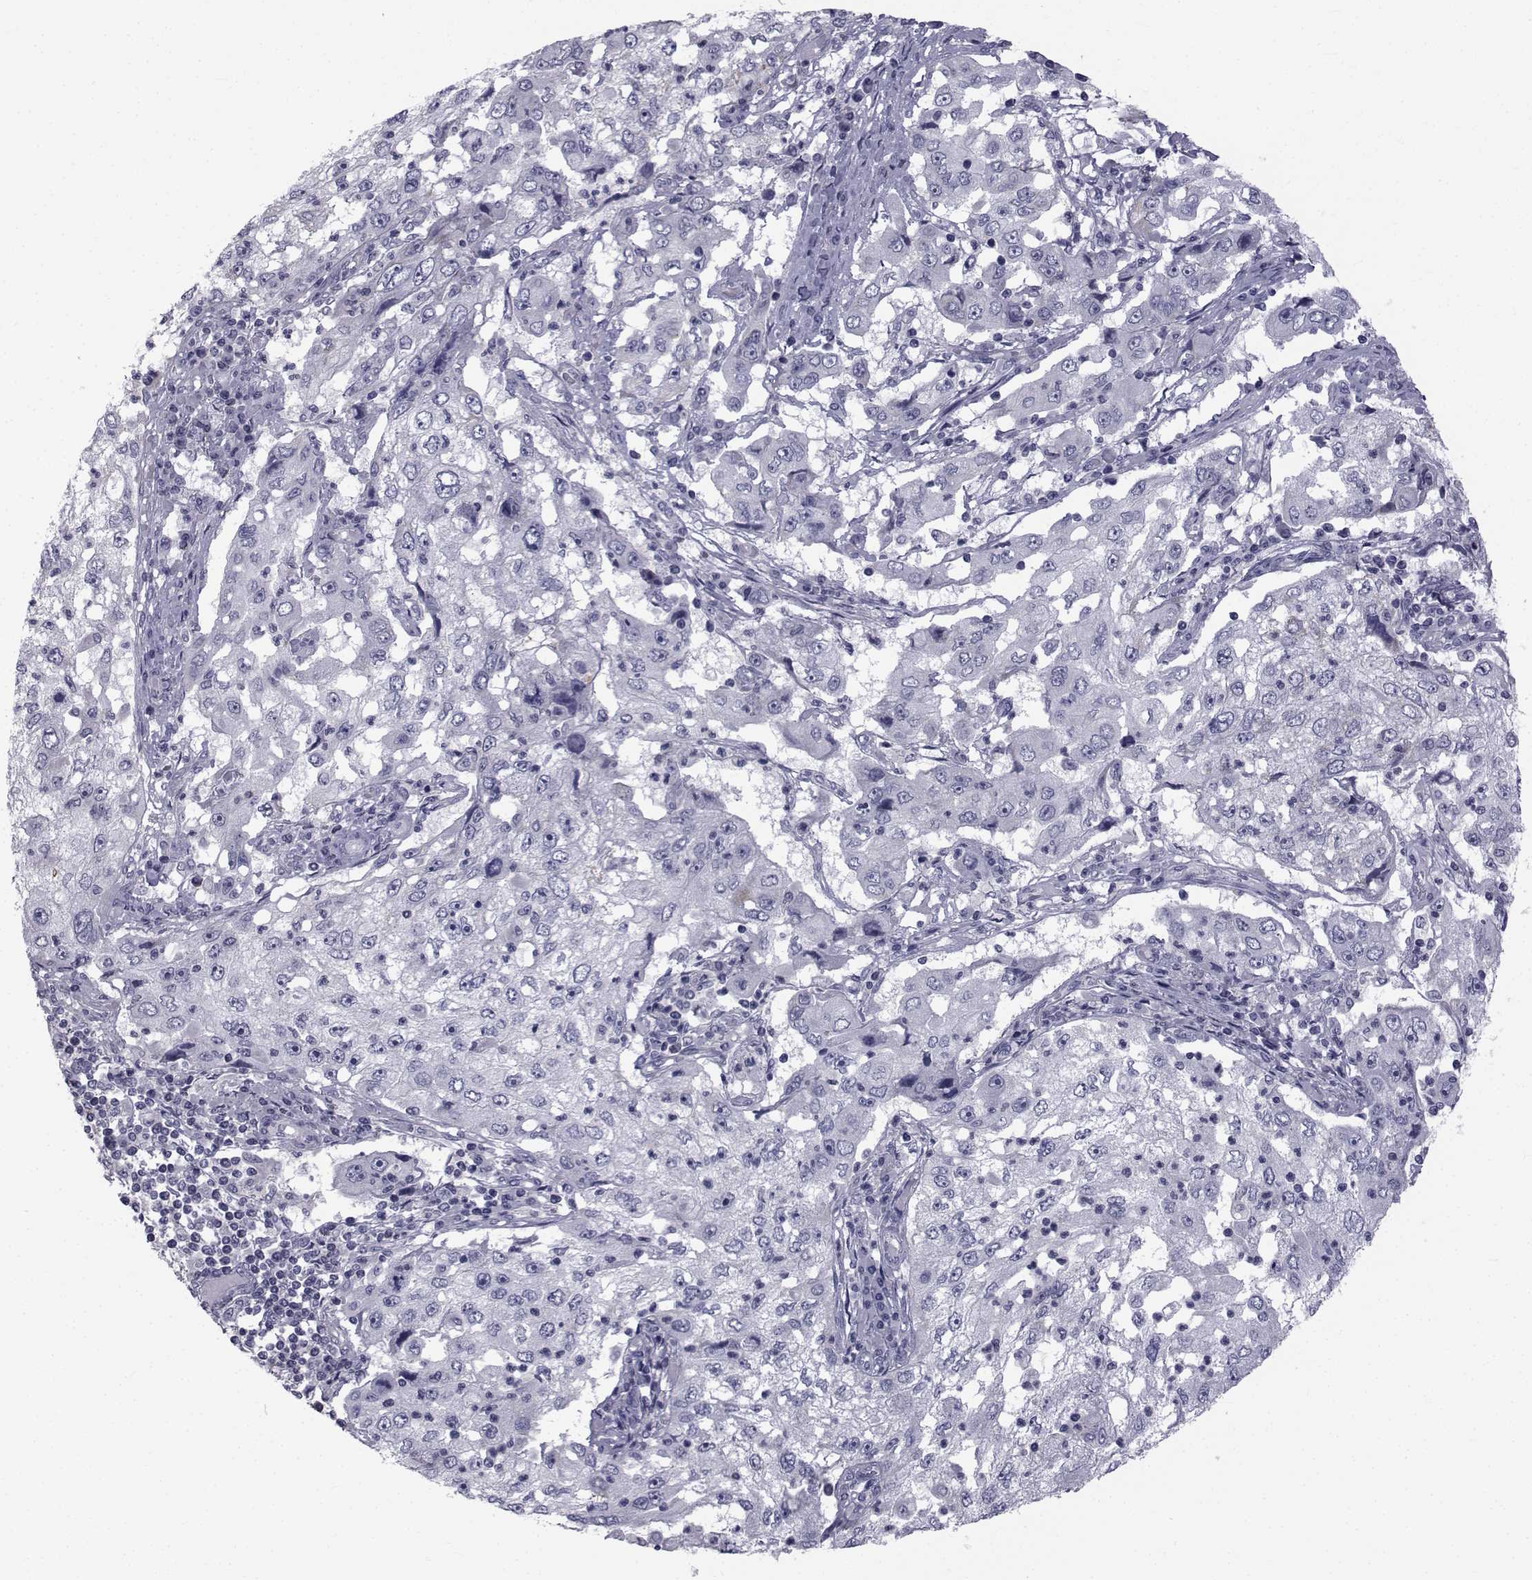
{"staining": {"intensity": "negative", "quantity": "none", "location": "none"}, "tissue": "cervical cancer", "cell_type": "Tumor cells", "image_type": "cancer", "snomed": [{"axis": "morphology", "description": "Squamous cell carcinoma, NOS"}, {"axis": "topography", "description": "Cervix"}], "caption": "A high-resolution micrograph shows immunohistochemistry (IHC) staining of cervical cancer, which demonstrates no significant staining in tumor cells.", "gene": "FDXR", "patient": {"sex": "female", "age": 36}}